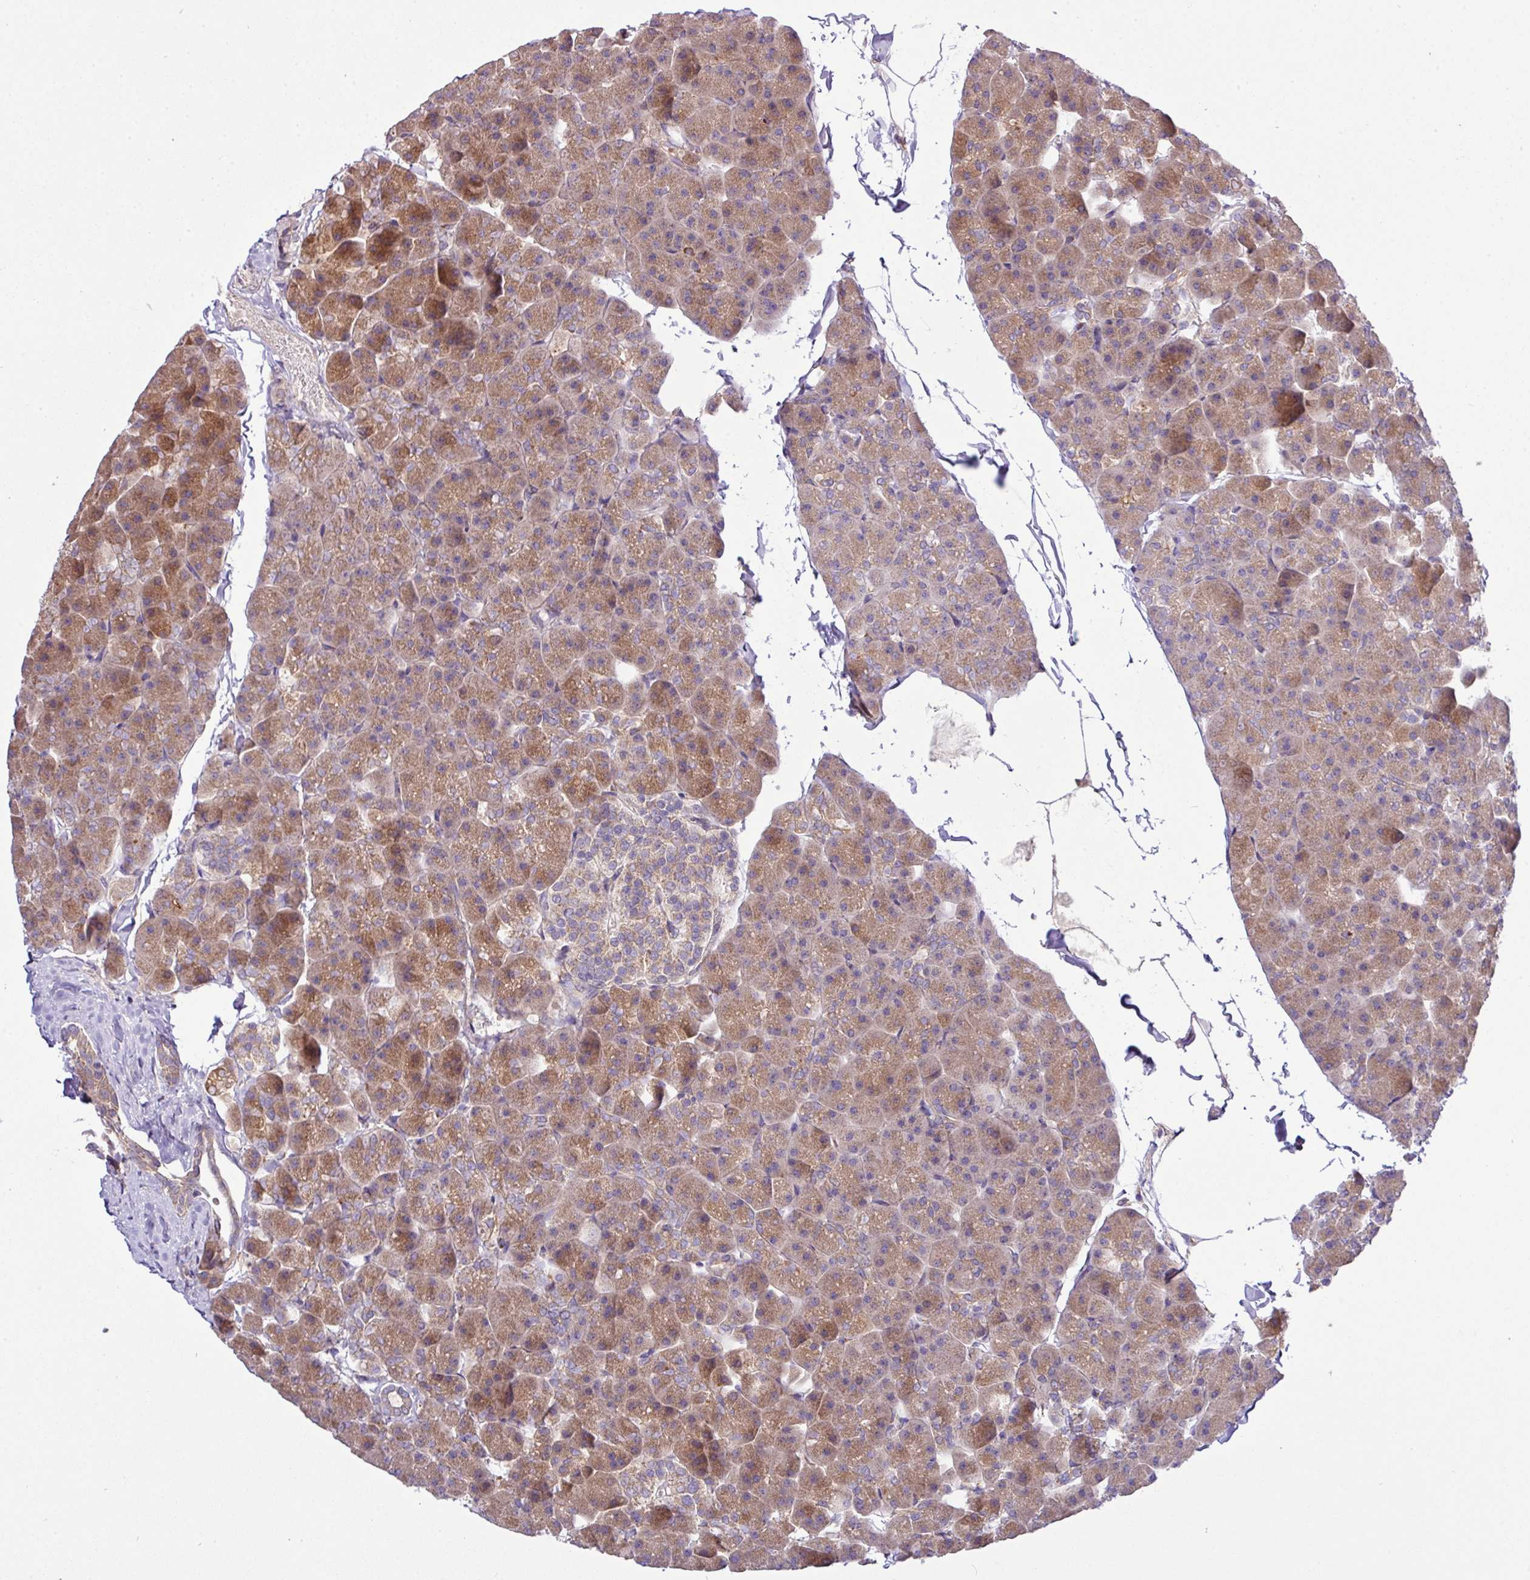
{"staining": {"intensity": "moderate", "quantity": ">75%", "location": "cytoplasmic/membranous"}, "tissue": "pancreas", "cell_type": "Exocrine glandular cells", "image_type": "normal", "snomed": [{"axis": "morphology", "description": "Normal tissue, NOS"}, {"axis": "topography", "description": "Pancreas"}], "caption": "Immunohistochemistry (IHC) micrograph of normal pancreas stained for a protein (brown), which exhibits medium levels of moderate cytoplasmic/membranous expression in approximately >75% of exocrine glandular cells.", "gene": "TM2D2", "patient": {"sex": "male", "age": 35}}